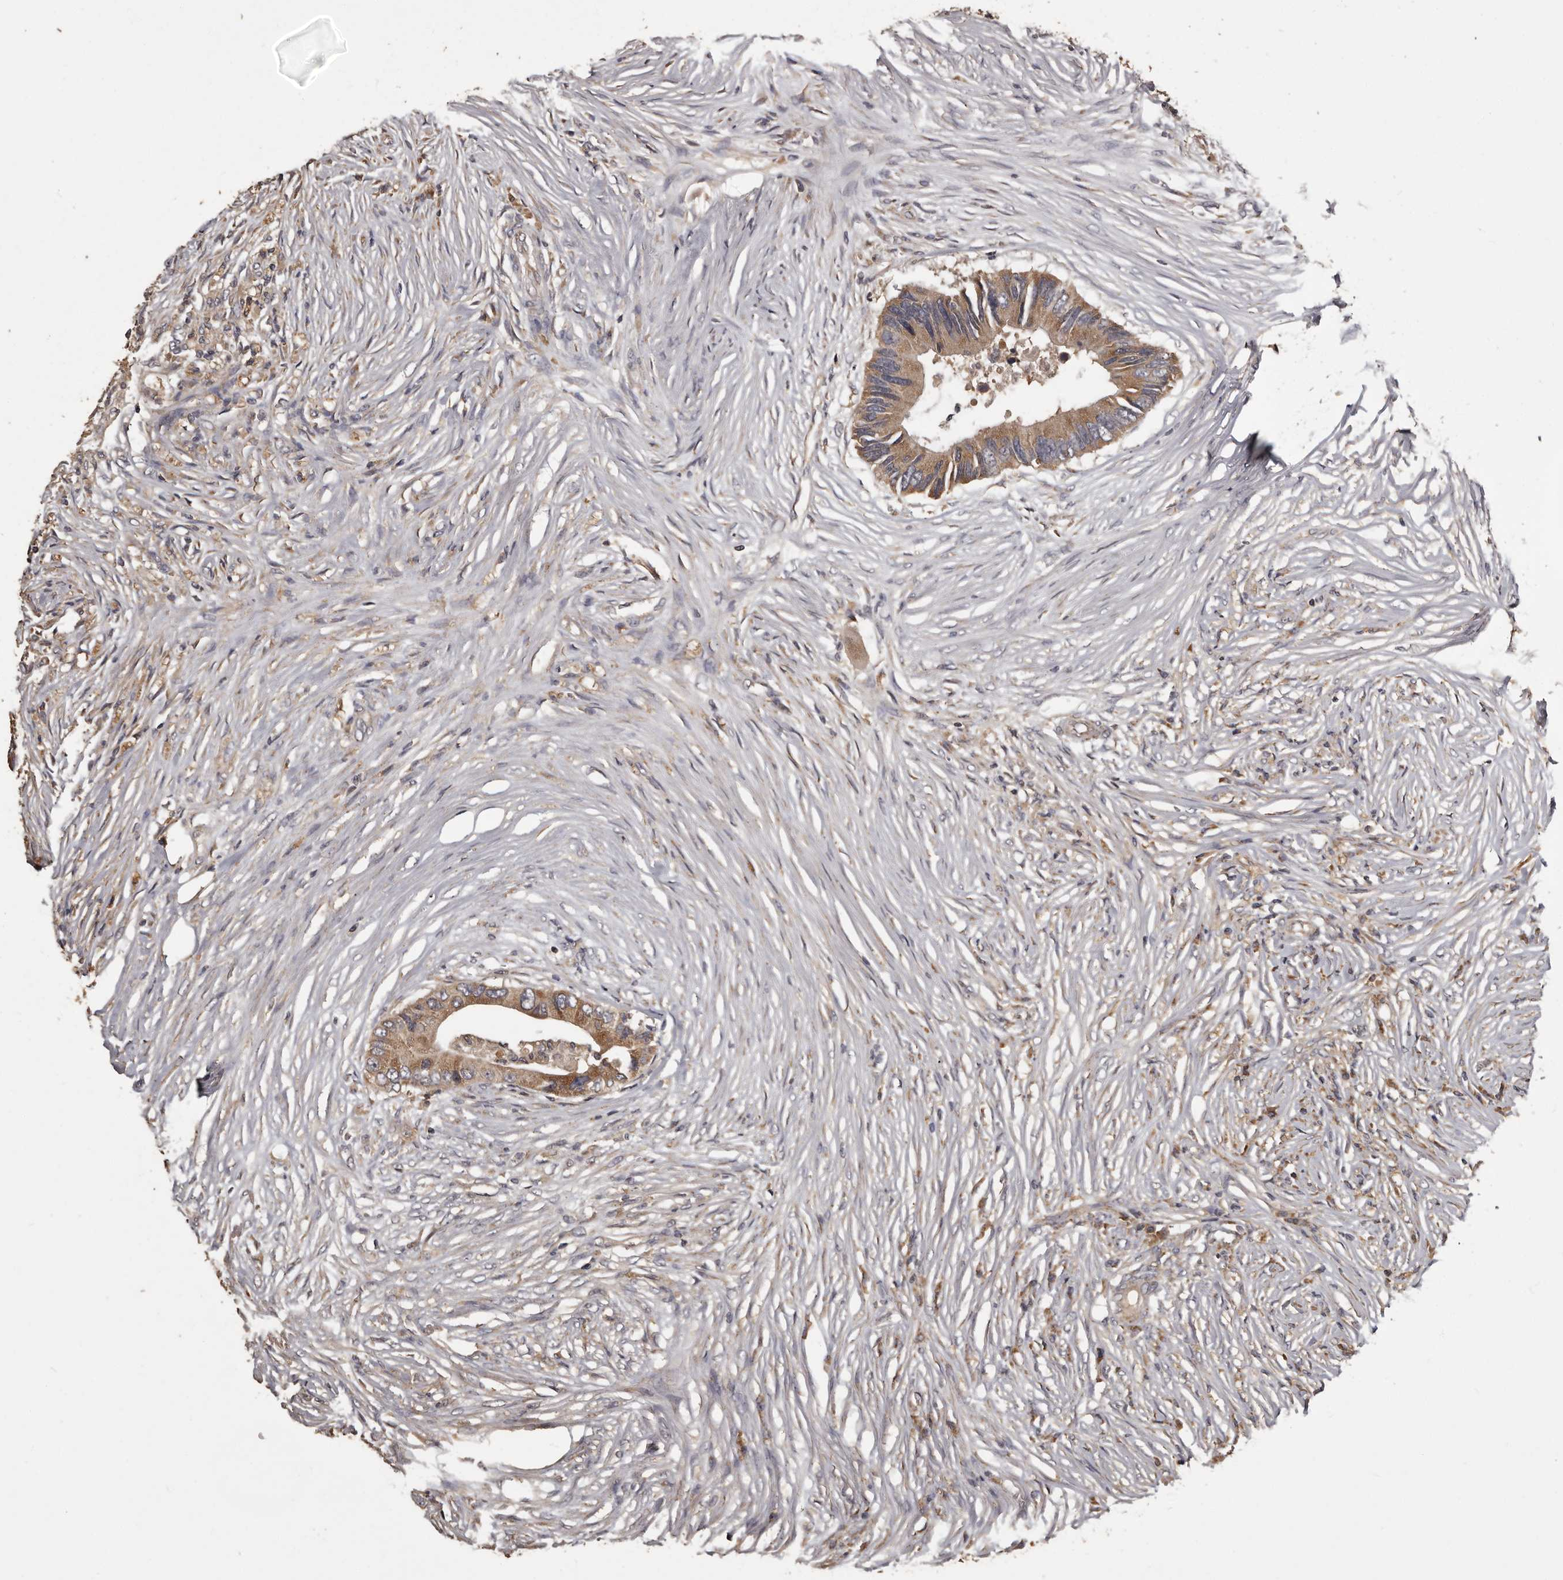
{"staining": {"intensity": "moderate", "quantity": ">75%", "location": "cytoplasmic/membranous"}, "tissue": "colorectal cancer", "cell_type": "Tumor cells", "image_type": "cancer", "snomed": [{"axis": "morphology", "description": "Adenocarcinoma, NOS"}, {"axis": "topography", "description": "Colon"}], "caption": "High-magnification brightfield microscopy of colorectal cancer stained with DAB (brown) and counterstained with hematoxylin (blue). tumor cells exhibit moderate cytoplasmic/membranous staining is identified in approximately>75% of cells. The staining is performed using DAB (3,3'-diaminobenzidine) brown chromogen to label protein expression. The nuclei are counter-stained blue using hematoxylin.", "gene": "MGAT5", "patient": {"sex": "male", "age": 71}}